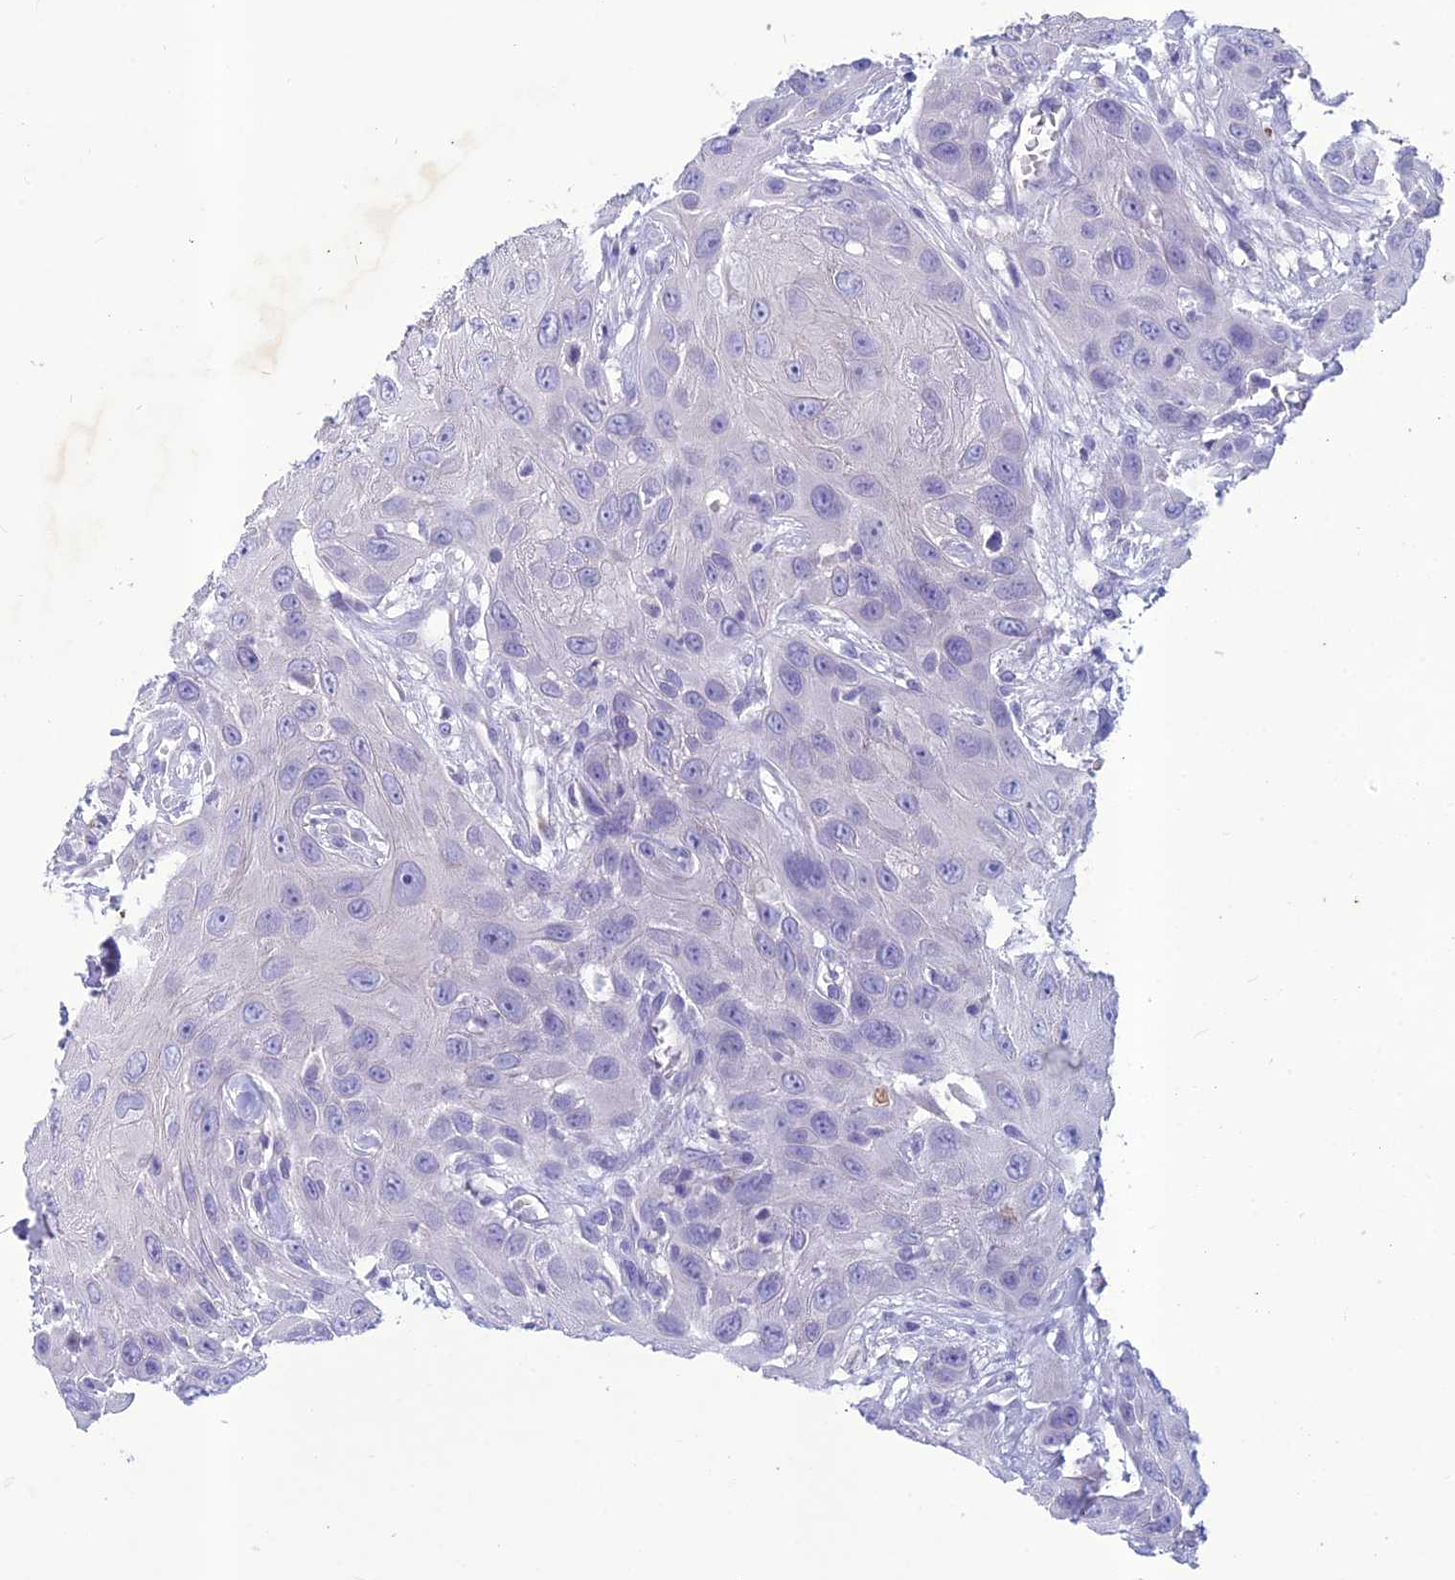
{"staining": {"intensity": "negative", "quantity": "none", "location": "none"}, "tissue": "head and neck cancer", "cell_type": "Tumor cells", "image_type": "cancer", "snomed": [{"axis": "morphology", "description": "Squamous cell carcinoma, NOS"}, {"axis": "topography", "description": "Head-Neck"}], "caption": "IHC of head and neck cancer exhibits no expression in tumor cells.", "gene": "IFT172", "patient": {"sex": "male", "age": 81}}